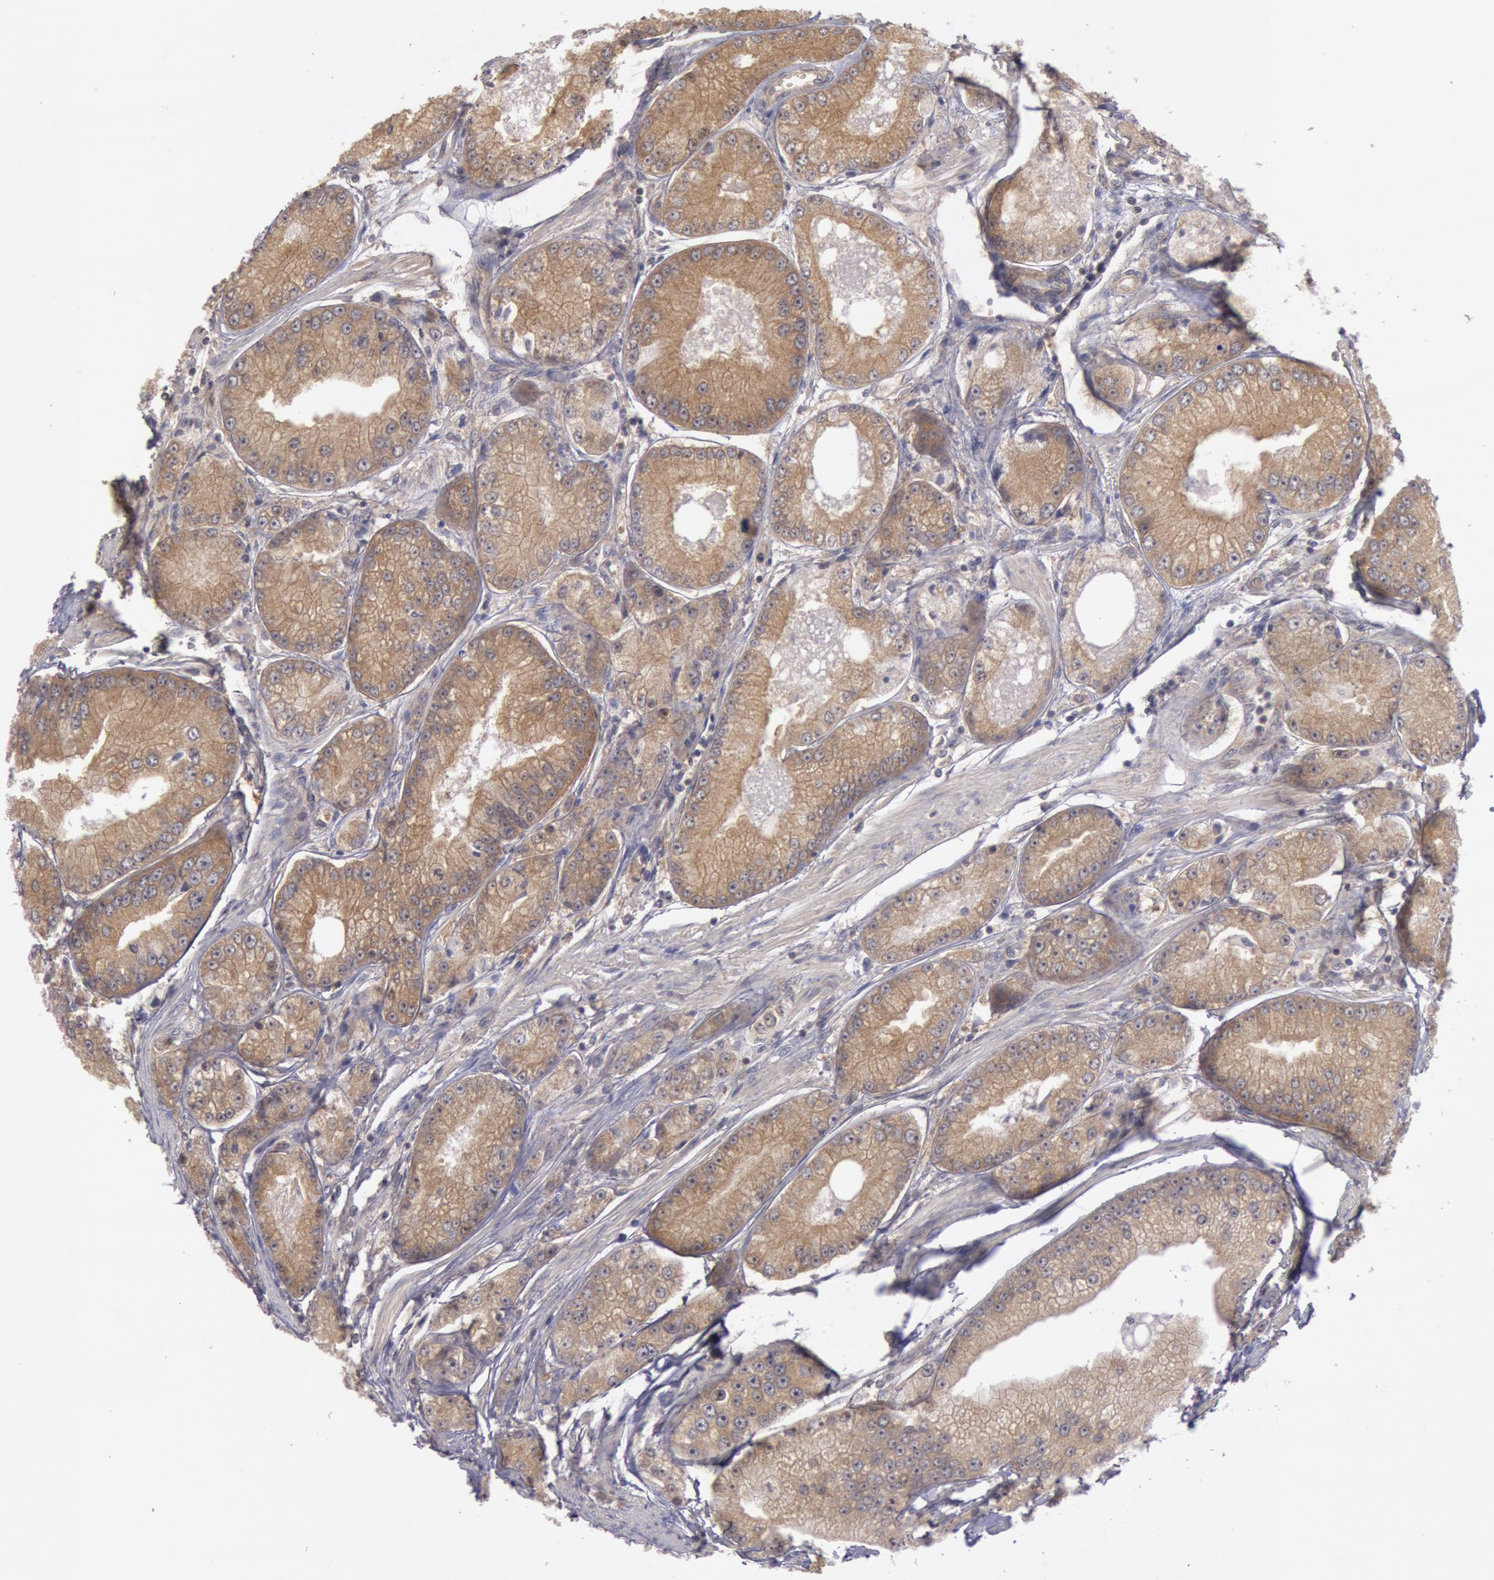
{"staining": {"intensity": "weak", "quantity": ">75%", "location": "cytoplasmic/membranous"}, "tissue": "prostate cancer", "cell_type": "Tumor cells", "image_type": "cancer", "snomed": [{"axis": "morphology", "description": "Adenocarcinoma, Medium grade"}, {"axis": "topography", "description": "Prostate"}], "caption": "An immunohistochemistry (IHC) photomicrograph of tumor tissue is shown. Protein staining in brown shows weak cytoplasmic/membranous positivity in prostate adenocarcinoma (medium-grade) within tumor cells.", "gene": "BRAF", "patient": {"sex": "male", "age": 72}}